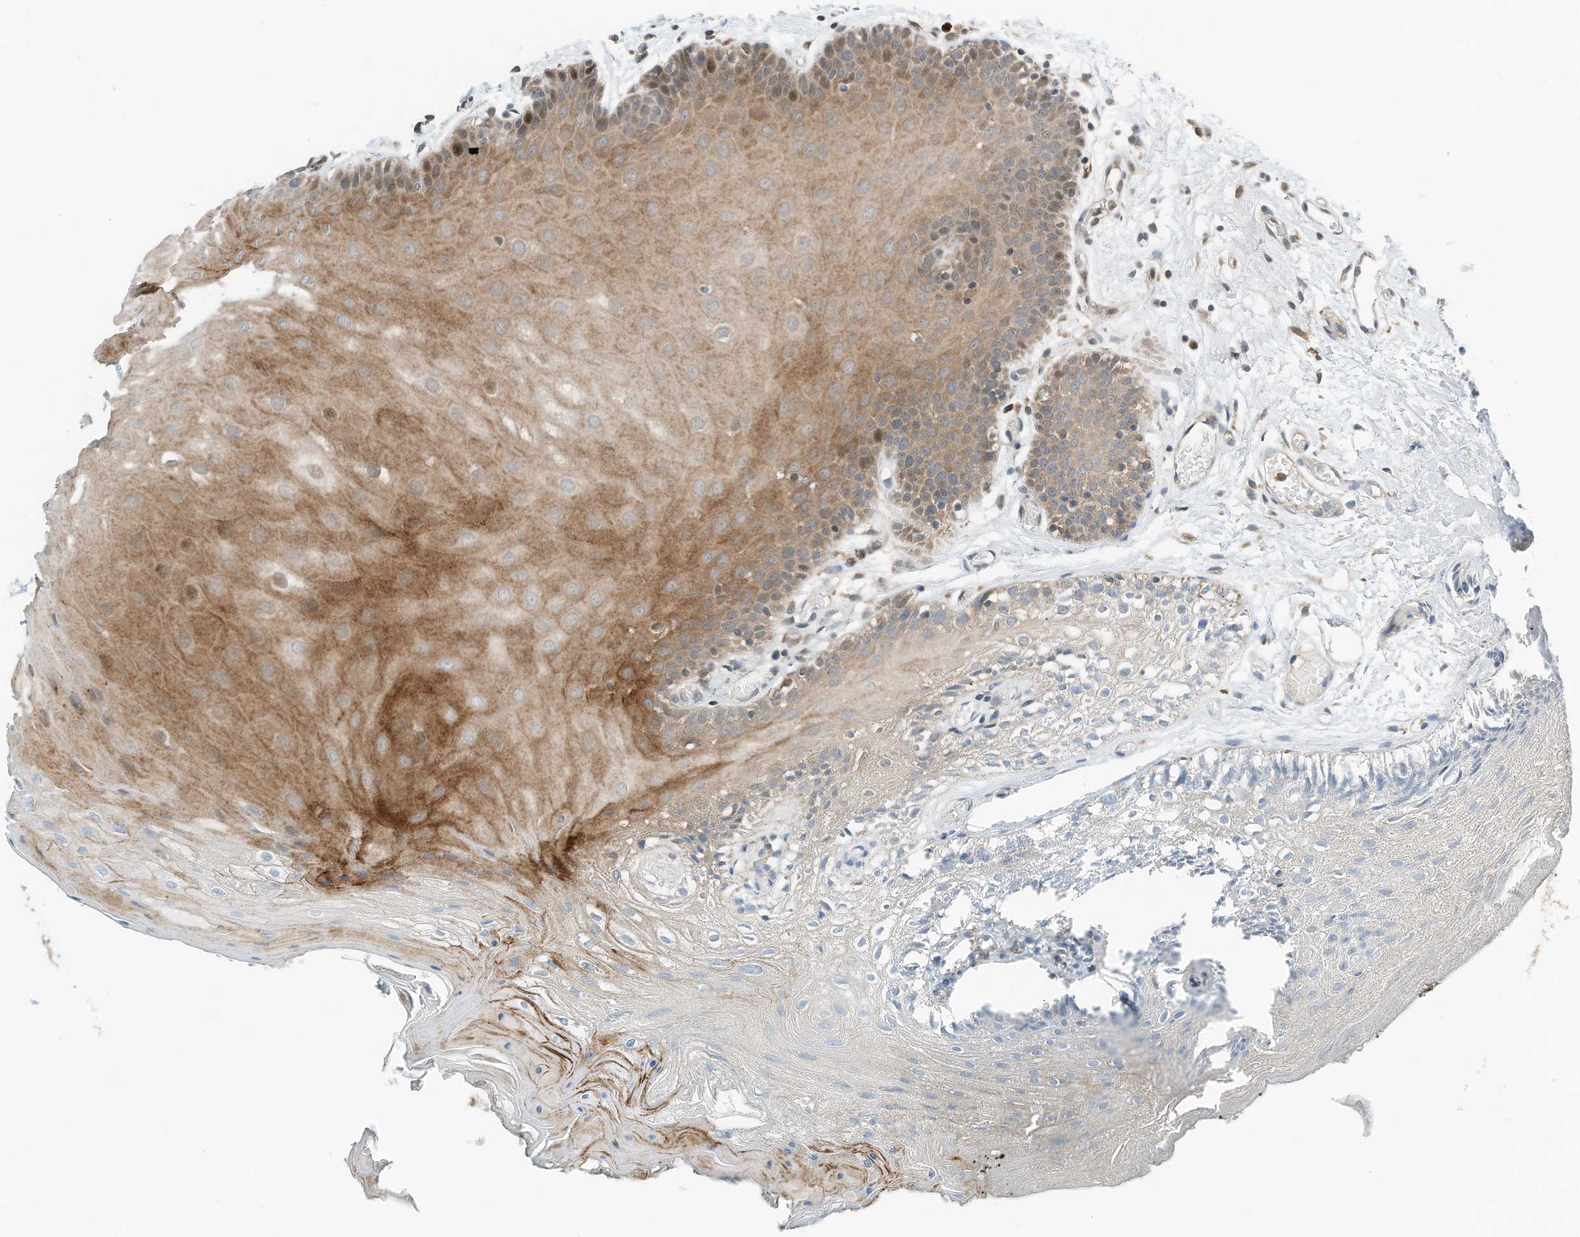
{"staining": {"intensity": "moderate", "quantity": "25%-75%", "location": "cytoplasmic/membranous,nuclear"}, "tissue": "oral mucosa", "cell_type": "Squamous epithelial cells", "image_type": "normal", "snomed": [{"axis": "morphology", "description": "Normal tissue, NOS"}, {"axis": "morphology", "description": "Squamous cell carcinoma, NOS"}, {"axis": "topography", "description": "Skeletal muscle"}, {"axis": "topography", "description": "Oral tissue"}, {"axis": "topography", "description": "Salivary gland"}, {"axis": "topography", "description": "Head-Neck"}], "caption": "This photomicrograph shows normal oral mucosa stained with IHC to label a protein in brown. The cytoplasmic/membranous,nuclear of squamous epithelial cells show moderate positivity for the protein. Nuclei are counter-stained blue.", "gene": "RMND1", "patient": {"sex": "male", "age": 54}}